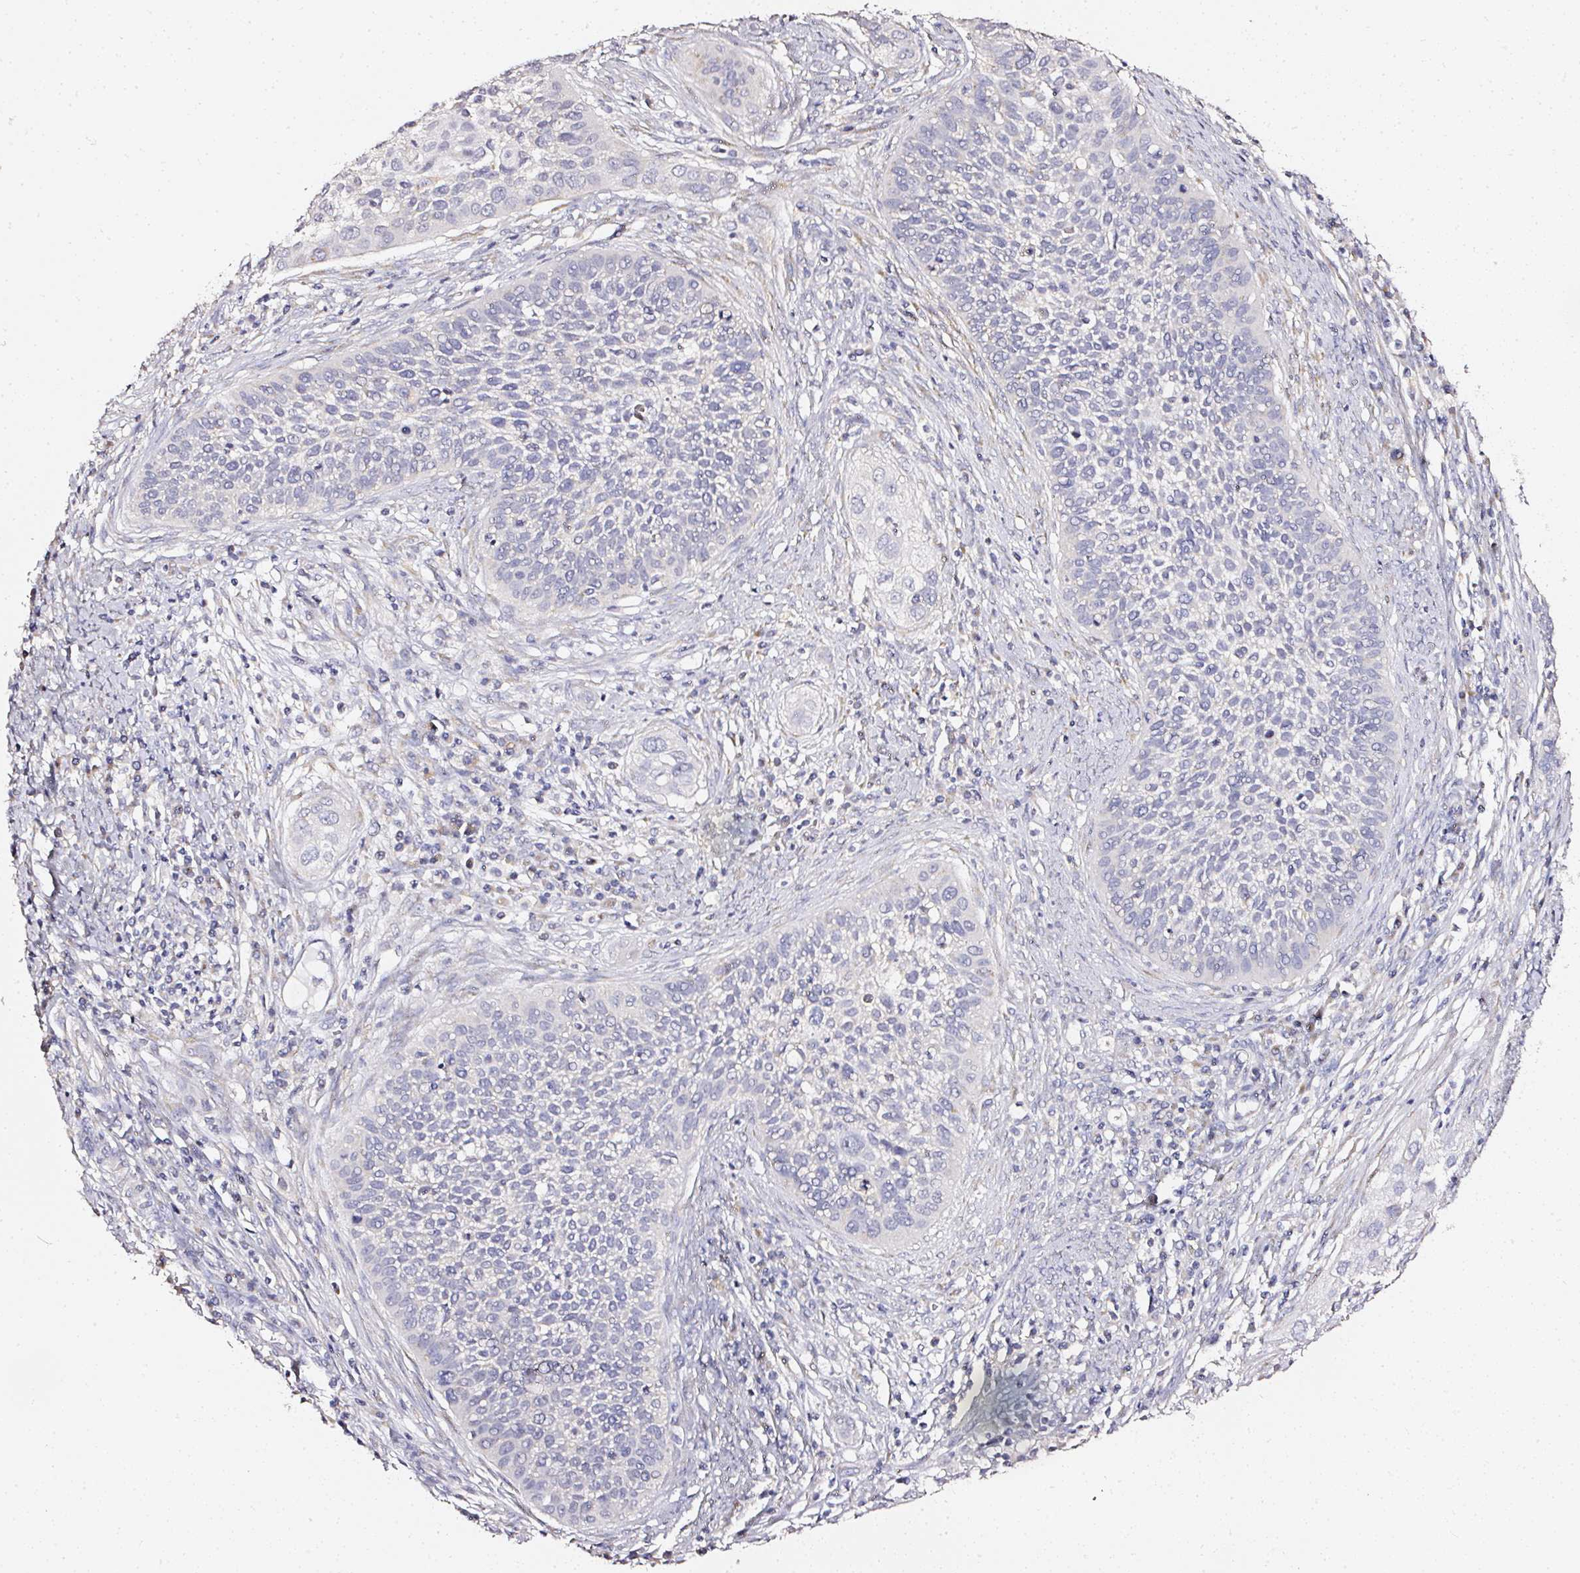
{"staining": {"intensity": "weak", "quantity": "<25%", "location": "cytoplasmic/membranous"}, "tissue": "cervical cancer", "cell_type": "Tumor cells", "image_type": "cancer", "snomed": [{"axis": "morphology", "description": "Squamous cell carcinoma, NOS"}, {"axis": "topography", "description": "Cervix"}], "caption": "An immunohistochemistry histopathology image of cervical cancer is shown. There is no staining in tumor cells of cervical cancer. The staining is performed using DAB (3,3'-diaminobenzidine) brown chromogen with nuclei counter-stained in using hematoxylin.", "gene": "NTRK1", "patient": {"sex": "female", "age": 34}}